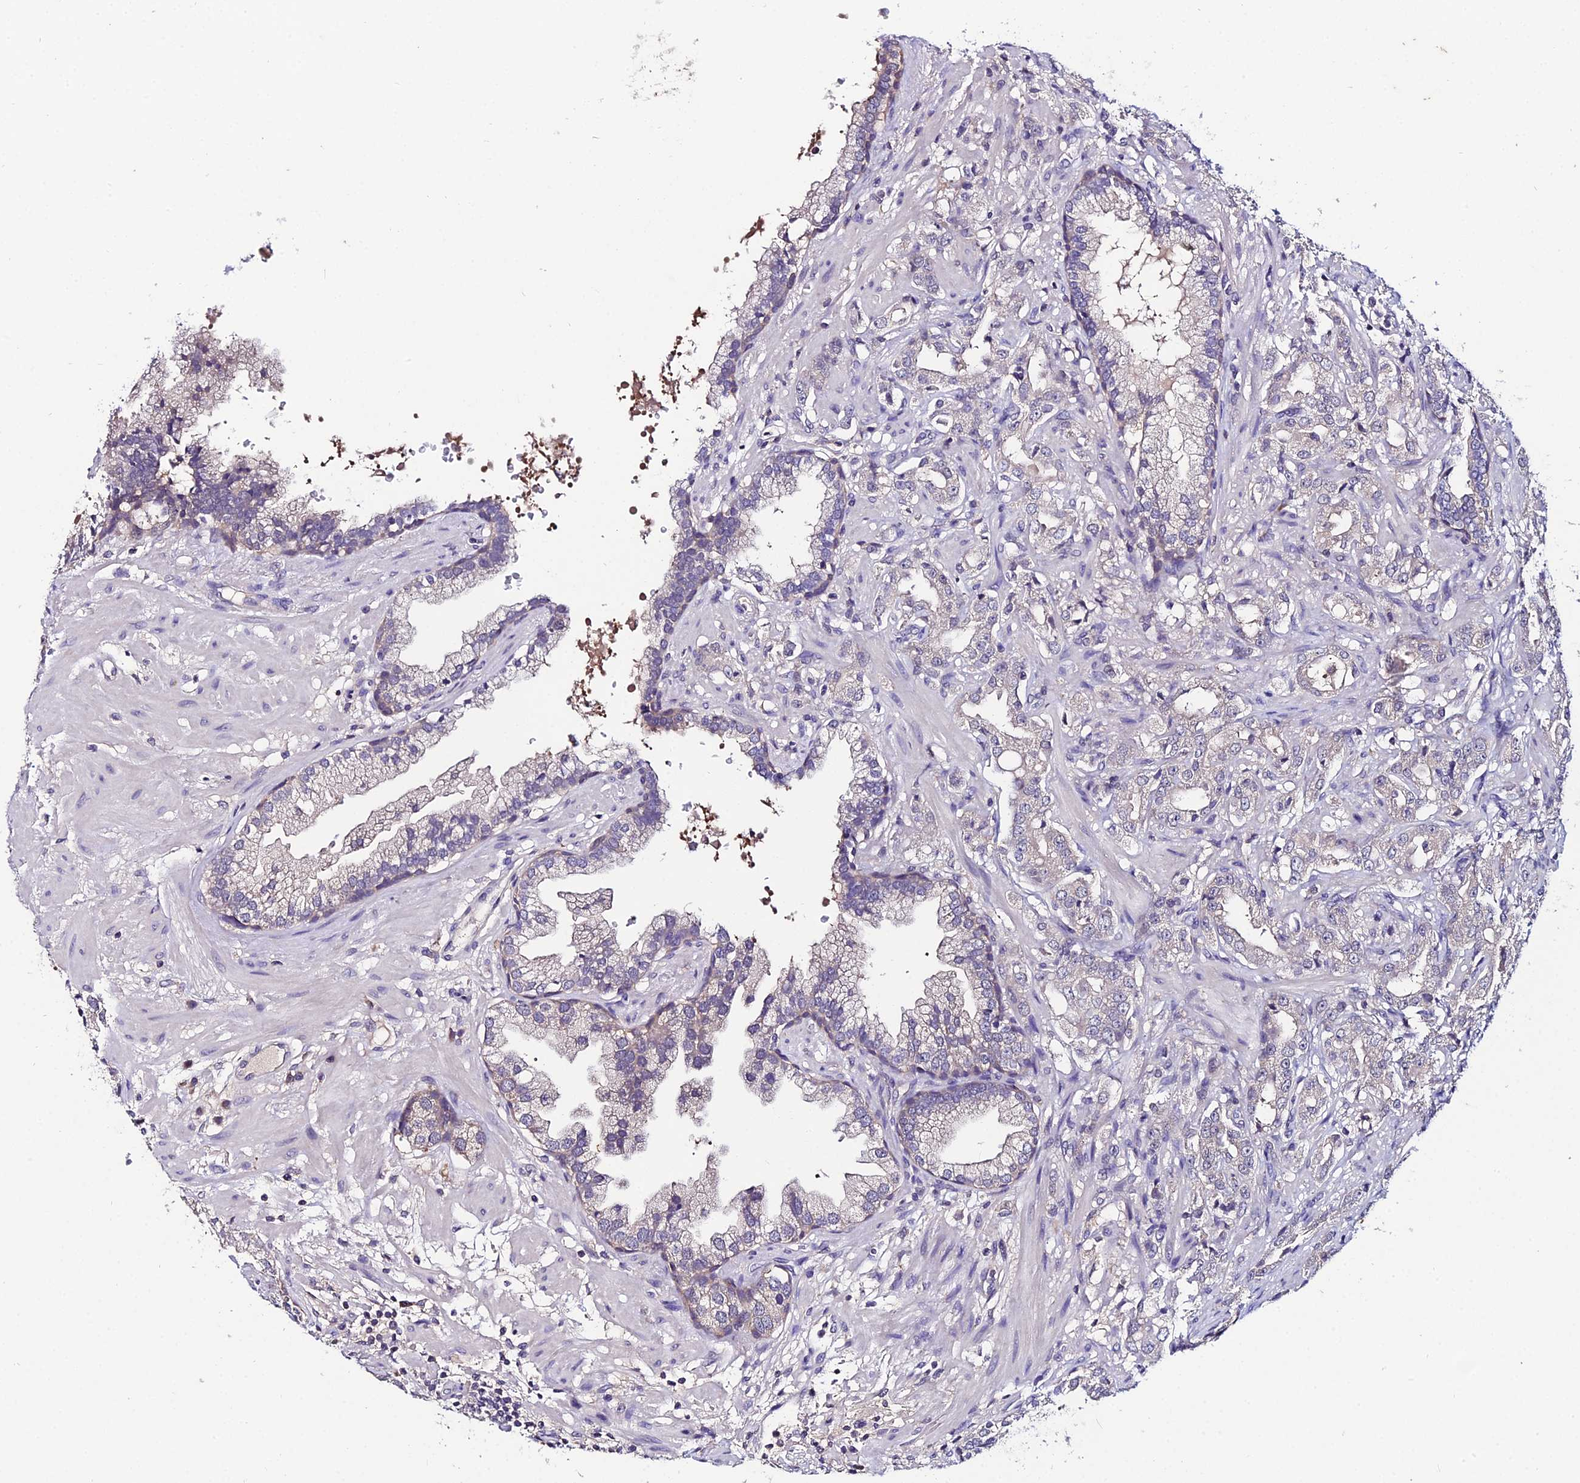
{"staining": {"intensity": "negative", "quantity": "none", "location": "none"}, "tissue": "prostate cancer", "cell_type": "Tumor cells", "image_type": "cancer", "snomed": [{"axis": "morphology", "description": "Adenocarcinoma, High grade"}, {"axis": "topography", "description": "Prostate"}], "caption": "Immunohistochemical staining of human prostate adenocarcinoma (high-grade) displays no significant staining in tumor cells. (Stains: DAB (3,3'-diaminobenzidine) immunohistochemistry (IHC) with hematoxylin counter stain, Microscopy: brightfield microscopy at high magnification).", "gene": "LGALS7", "patient": {"sex": "male", "age": 63}}